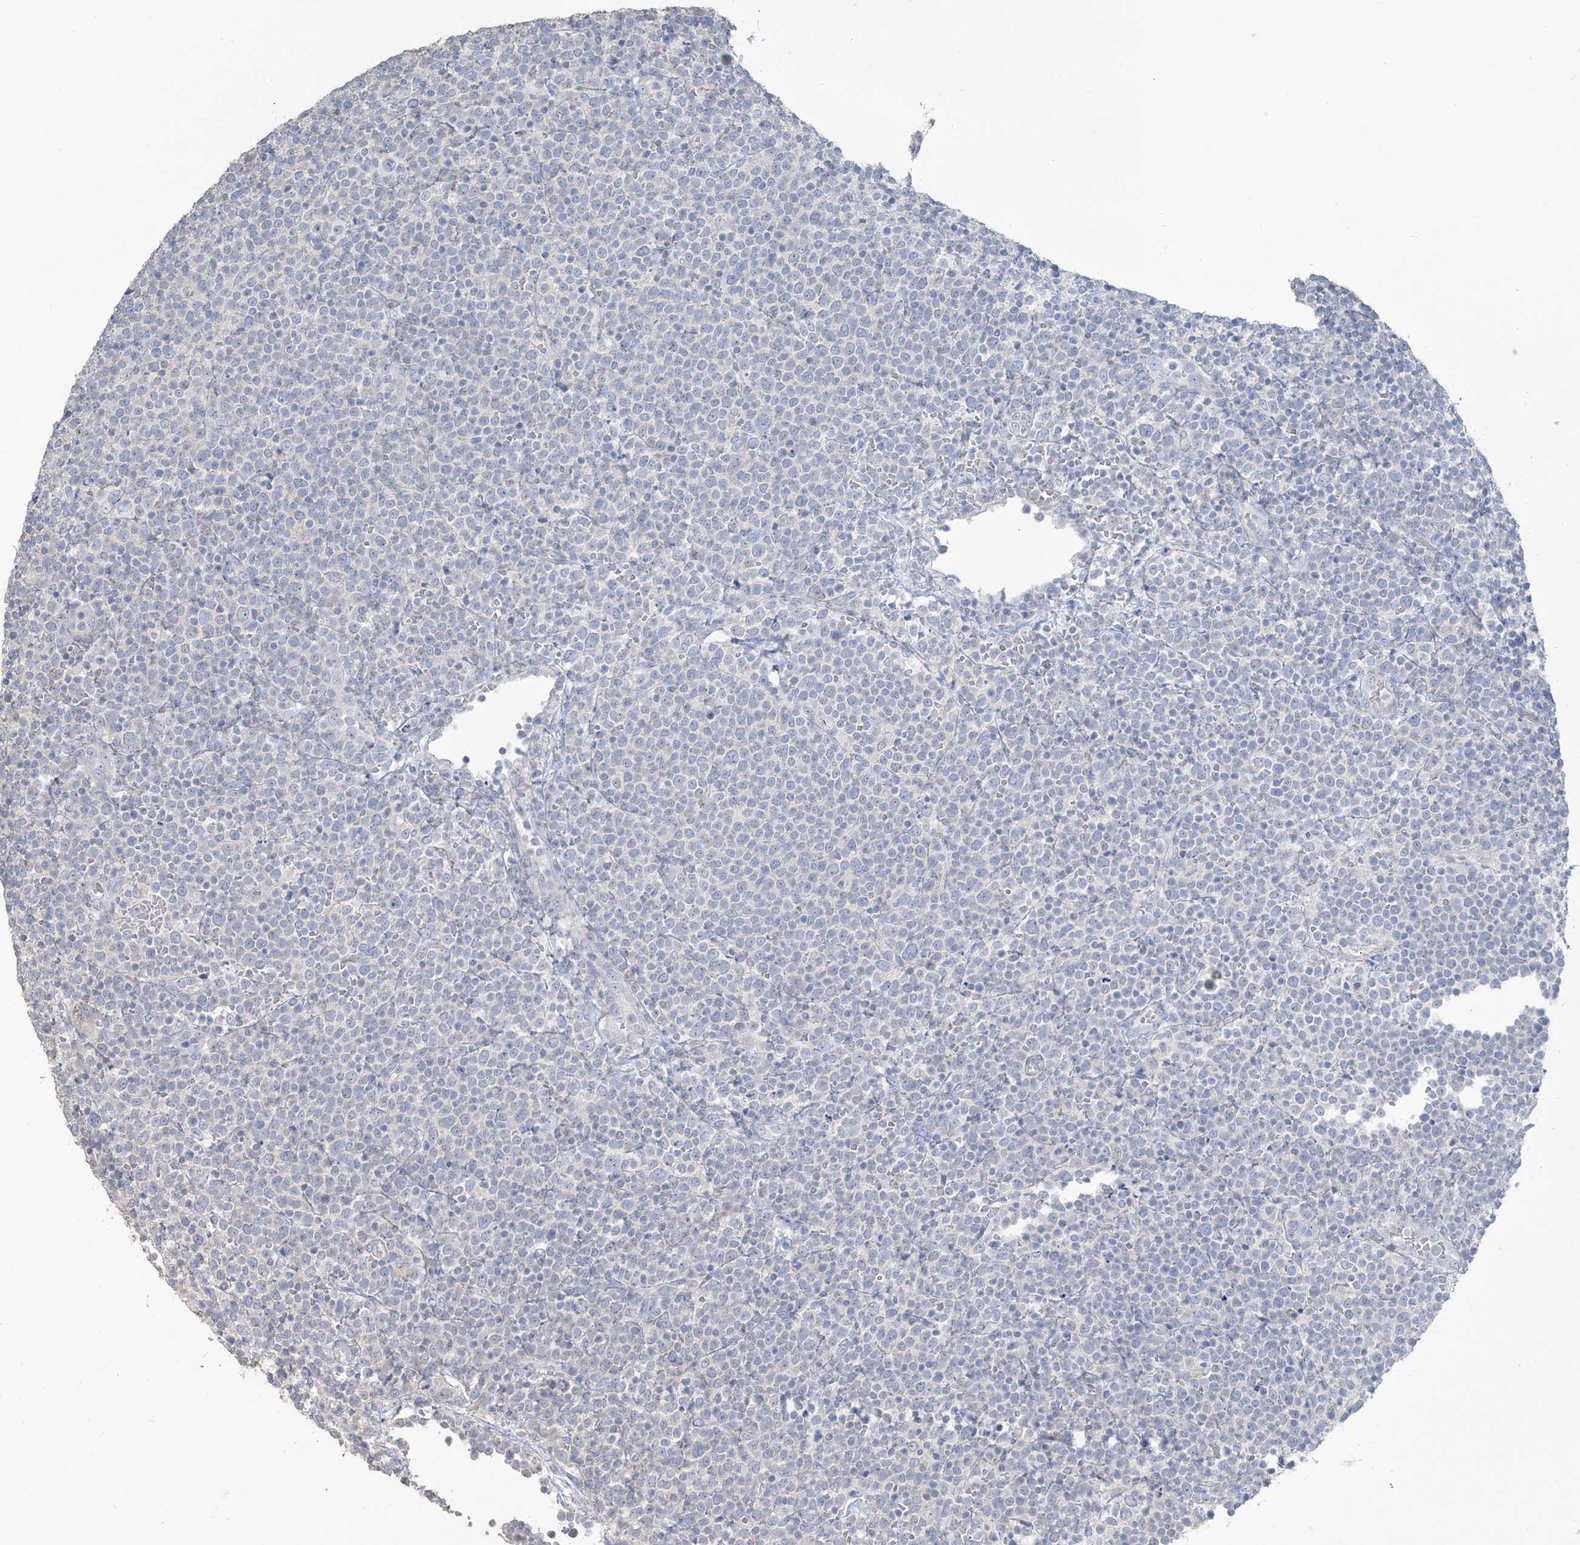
{"staining": {"intensity": "negative", "quantity": "none", "location": "none"}, "tissue": "lymphoma", "cell_type": "Tumor cells", "image_type": "cancer", "snomed": [{"axis": "morphology", "description": "Malignant lymphoma, non-Hodgkin's type, High grade"}, {"axis": "topography", "description": "Lymph node"}], "caption": "Immunohistochemical staining of human lymphoma shows no significant staining in tumor cells. (DAB (3,3'-diaminobenzidine) immunohistochemistry (IHC) visualized using brightfield microscopy, high magnification).", "gene": "NPHS2", "patient": {"sex": "male", "age": 61}}